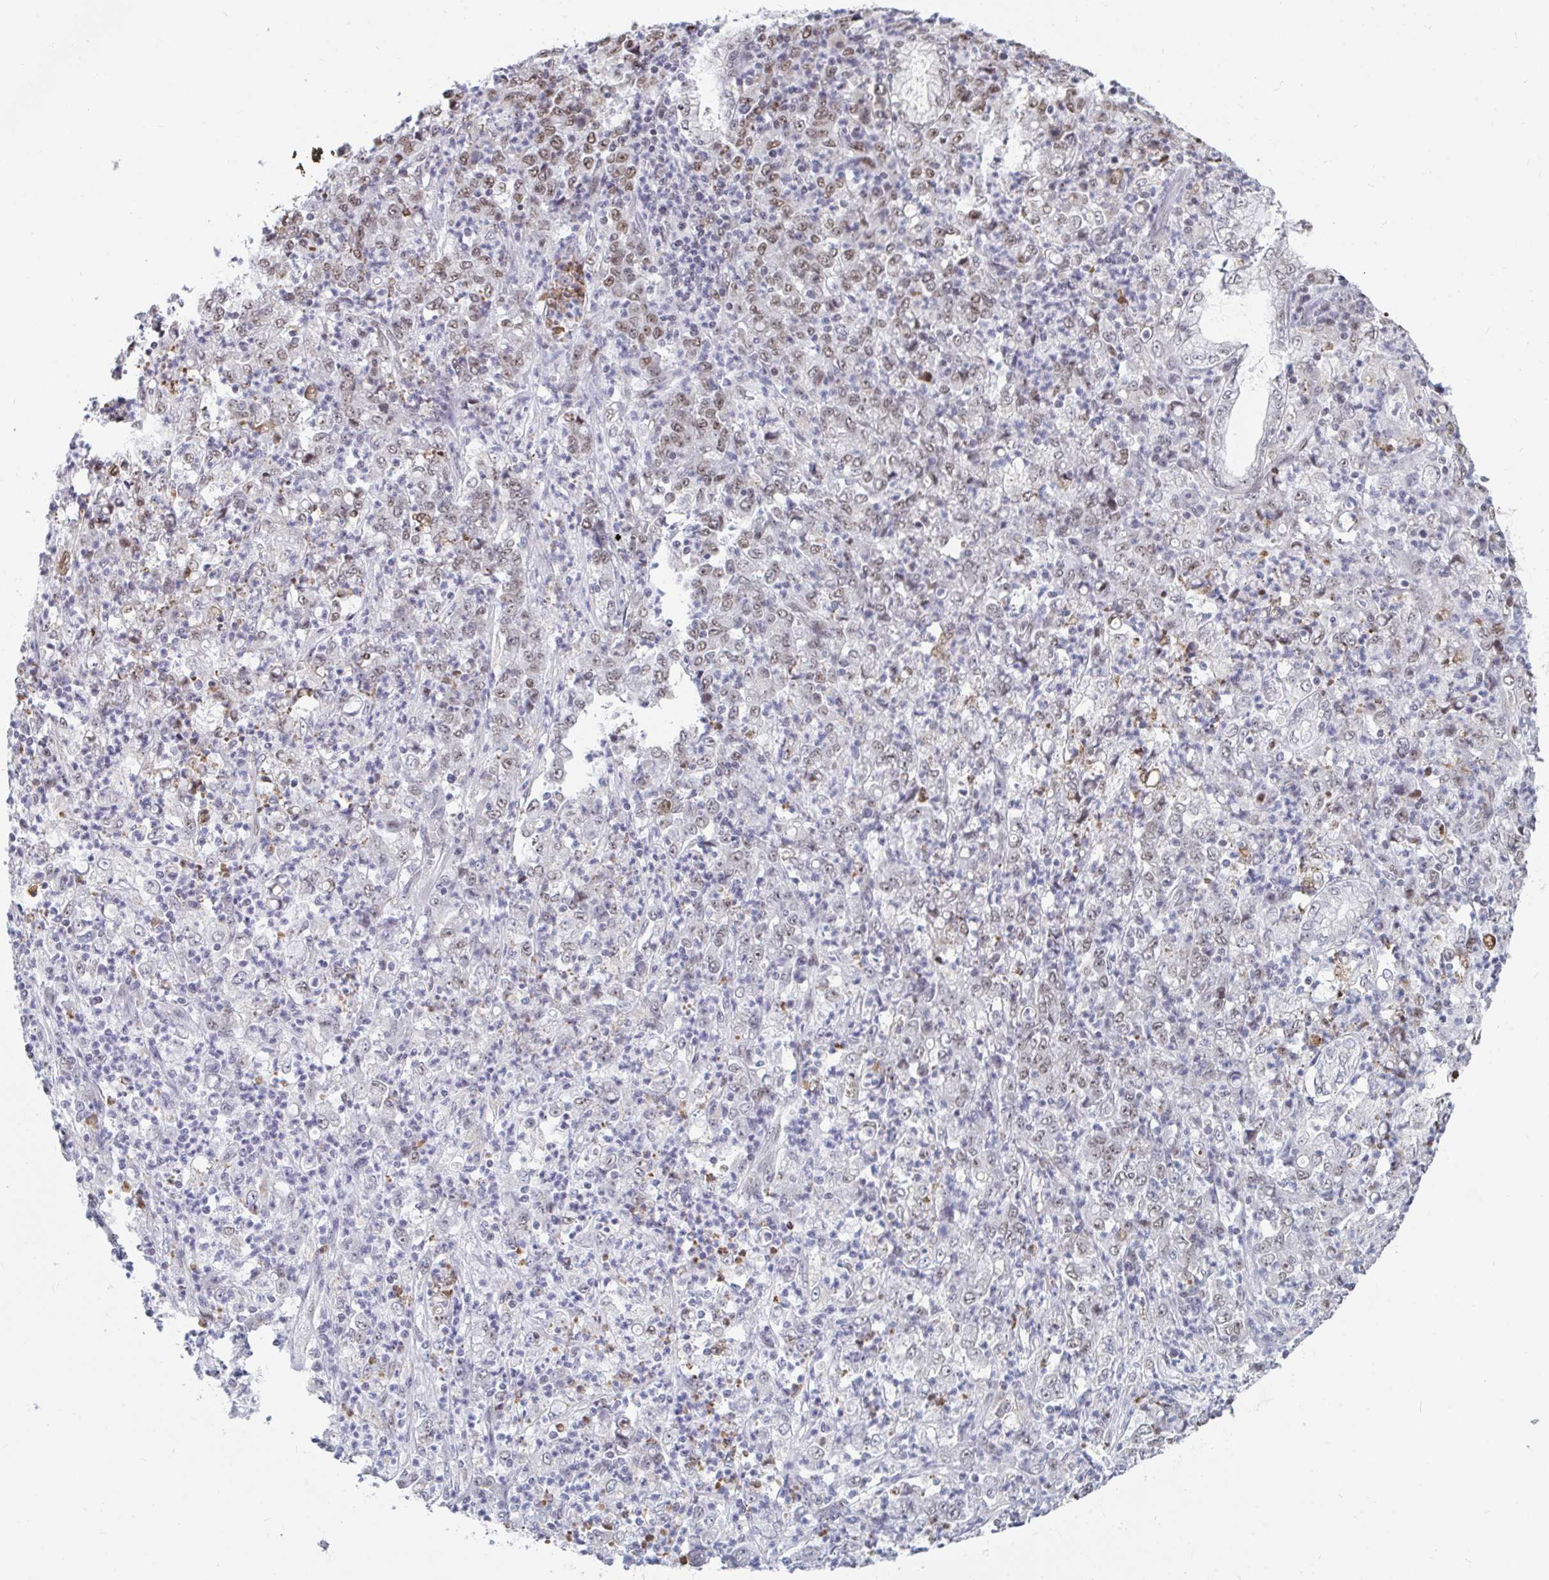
{"staining": {"intensity": "weak", "quantity": "25%-75%", "location": "nuclear"}, "tissue": "stomach cancer", "cell_type": "Tumor cells", "image_type": "cancer", "snomed": [{"axis": "morphology", "description": "Adenocarcinoma, NOS"}, {"axis": "topography", "description": "Stomach, lower"}], "caption": "Protein staining reveals weak nuclear positivity in approximately 25%-75% of tumor cells in stomach cancer (adenocarcinoma). (DAB = brown stain, brightfield microscopy at high magnification).", "gene": "TRIP12", "patient": {"sex": "female", "age": 71}}